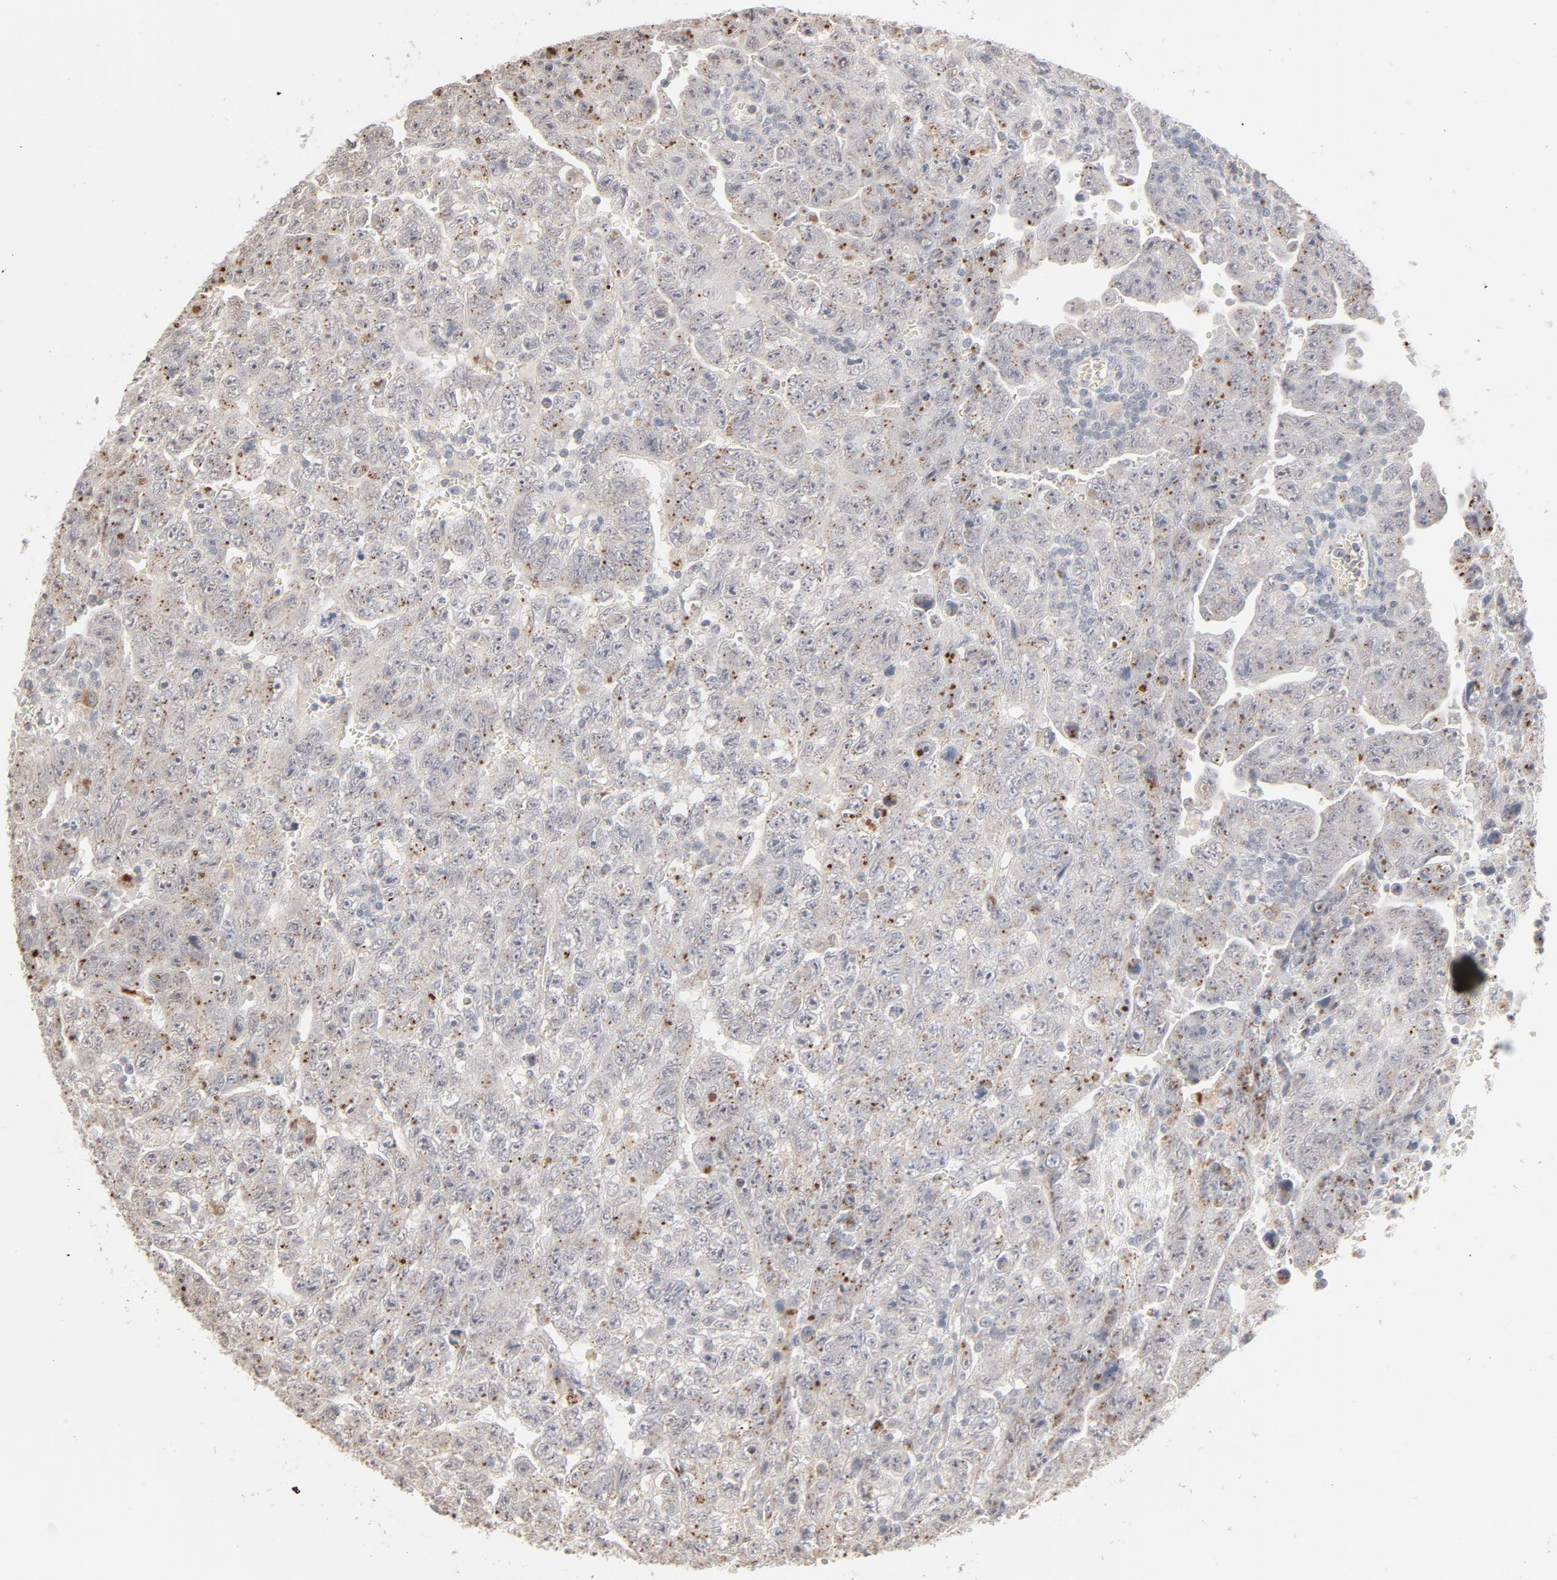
{"staining": {"intensity": "moderate", "quantity": "<25%", "location": "cytoplasmic/membranous"}, "tissue": "testis cancer", "cell_type": "Tumor cells", "image_type": "cancer", "snomed": [{"axis": "morphology", "description": "Carcinoma, Embryonal, NOS"}, {"axis": "topography", "description": "Testis"}], "caption": "IHC of embryonal carcinoma (testis) reveals low levels of moderate cytoplasmic/membranous positivity in about <25% of tumor cells. (IHC, brightfield microscopy, high magnification).", "gene": "POMT2", "patient": {"sex": "male", "age": 28}}